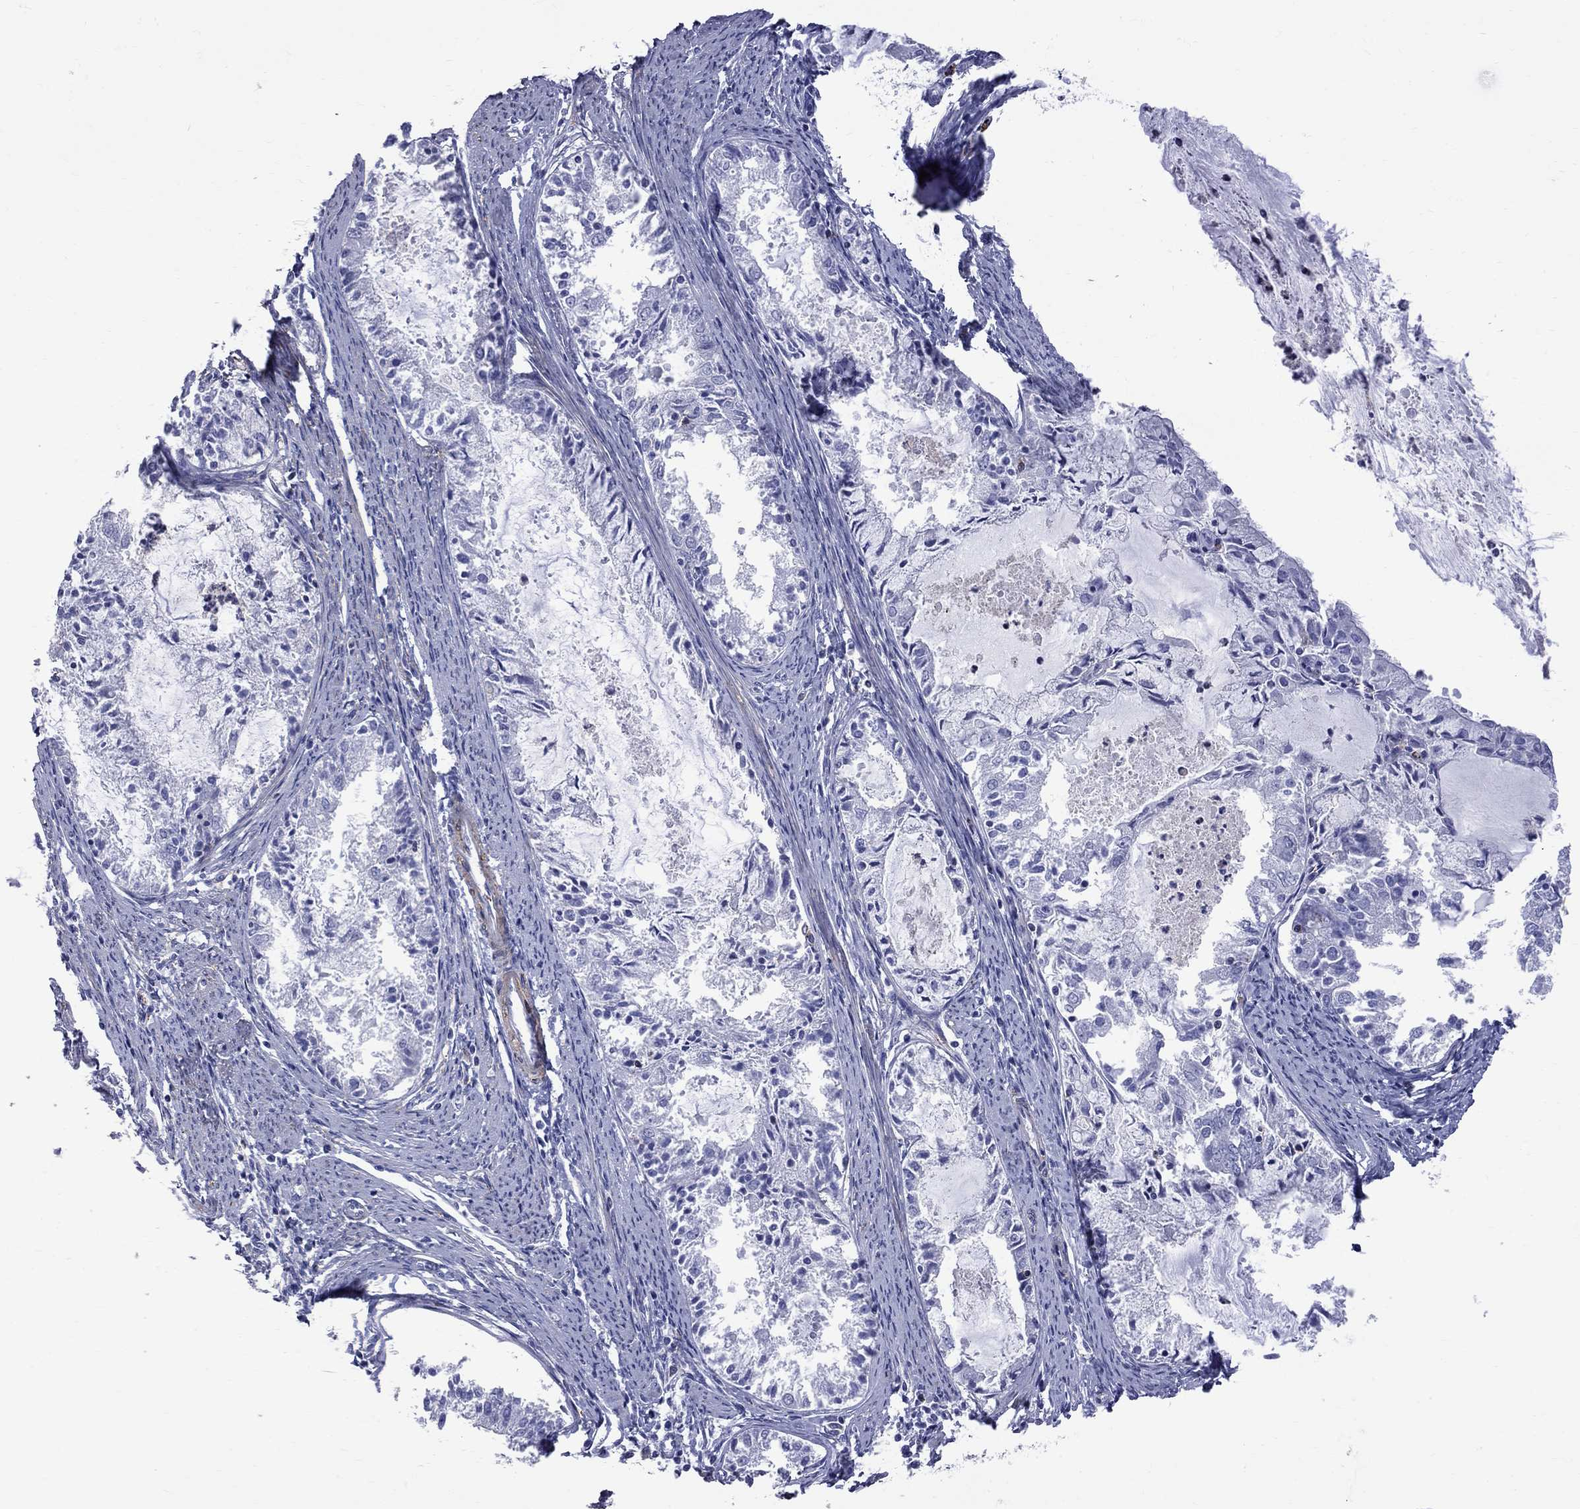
{"staining": {"intensity": "negative", "quantity": "none", "location": "none"}, "tissue": "endometrial cancer", "cell_type": "Tumor cells", "image_type": "cancer", "snomed": [{"axis": "morphology", "description": "Adenocarcinoma, NOS"}, {"axis": "topography", "description": "Endometrium"}], "caption": "Immunohistochemical staining of endometrial adenocarcinoma shows no significant positivity in tumor cells.", "gene": "S100A3", "patient": {"sex": "female", "age": 57}}